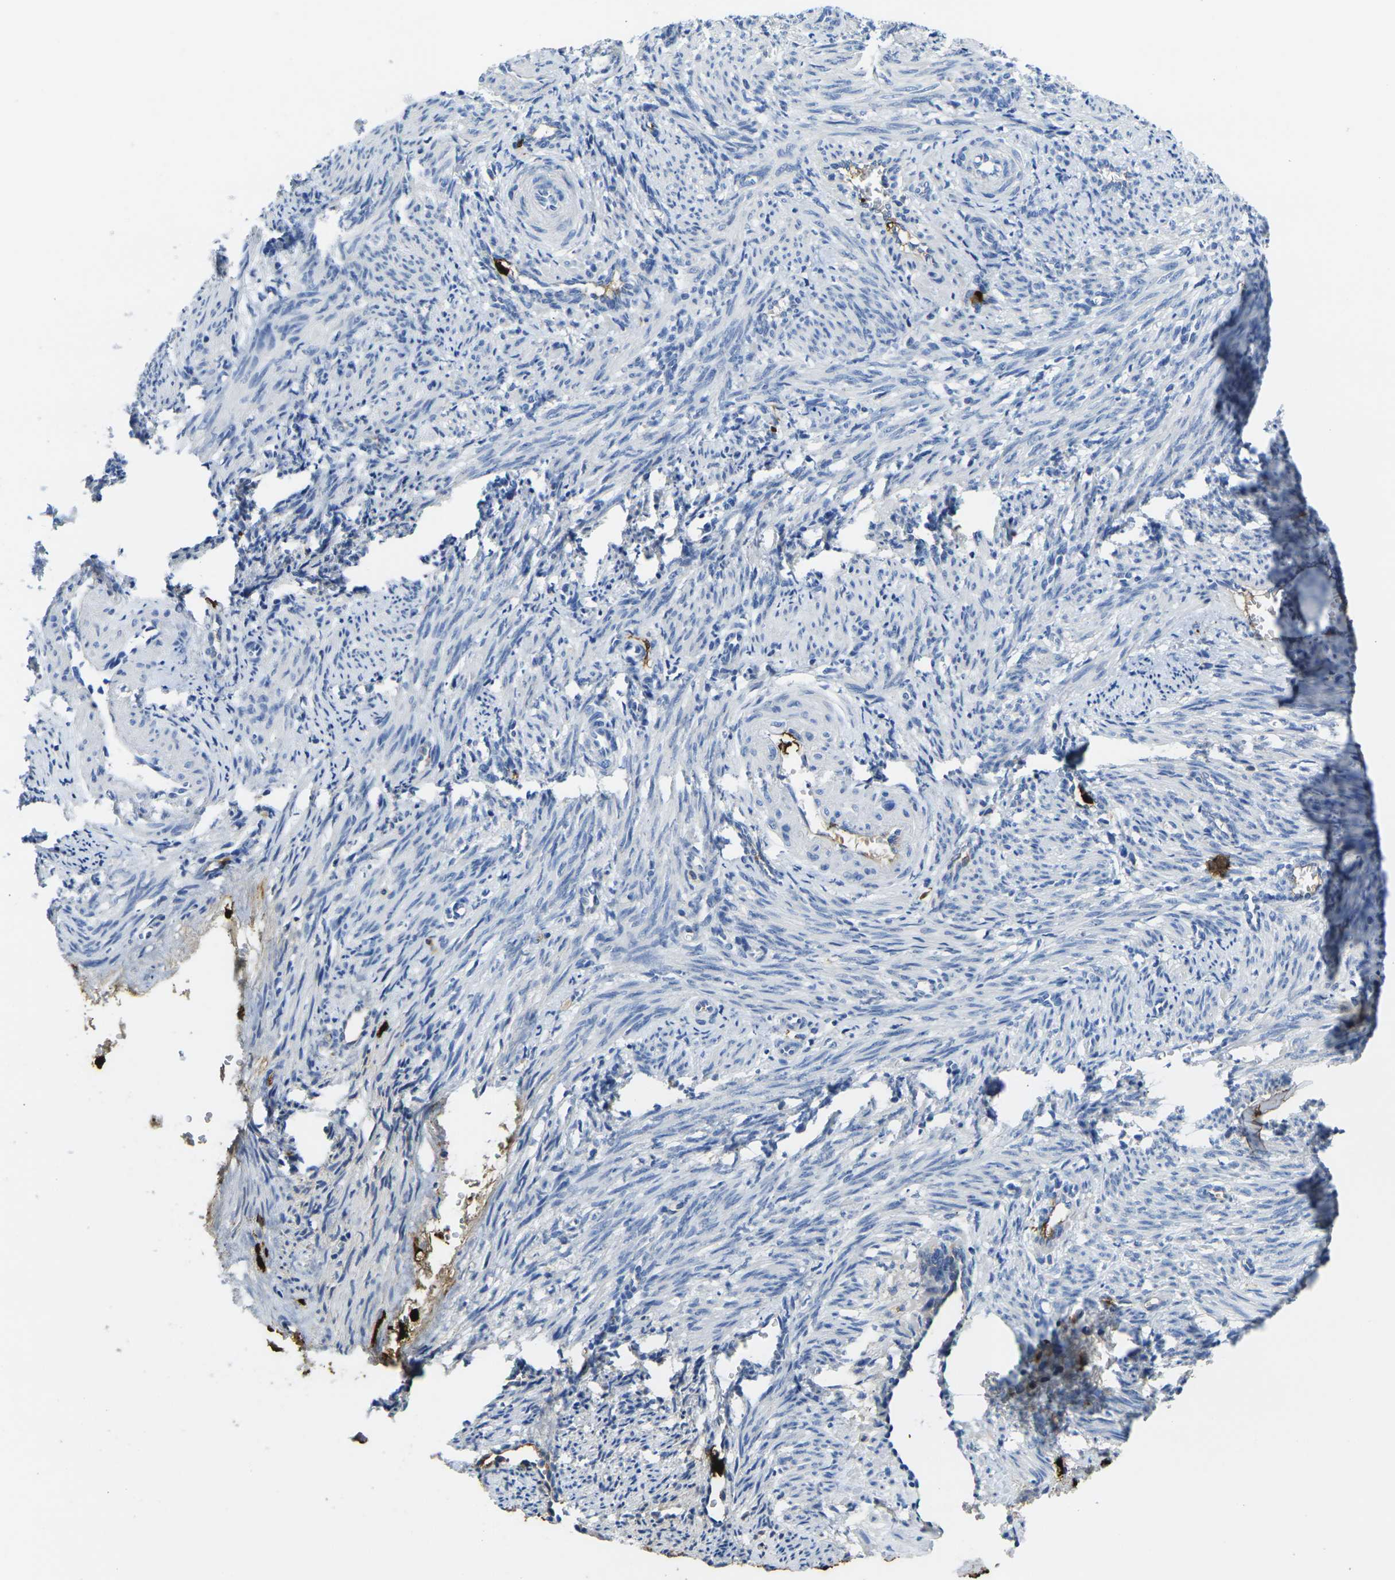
{"staining": {"intensity": "negative", "quantity": "none", "location": "none"}, "tissue": "smooth muscle", "cell_type": "Smooth muscle cells", "image_type": "normal", "snomed": [{"axis": "morphology", "description": "Normal tissue, NOS"}, {"axis": "topography", "description": "Endometrium"}], "caption": "Immunohistochemistry (IHC) micrograph of benign human smooth muscle stained for a protein (brown), which shows no staining in smooth muscle cells.", "gene": "S100A9", "patient": {"sex": "female", "age": 33}}